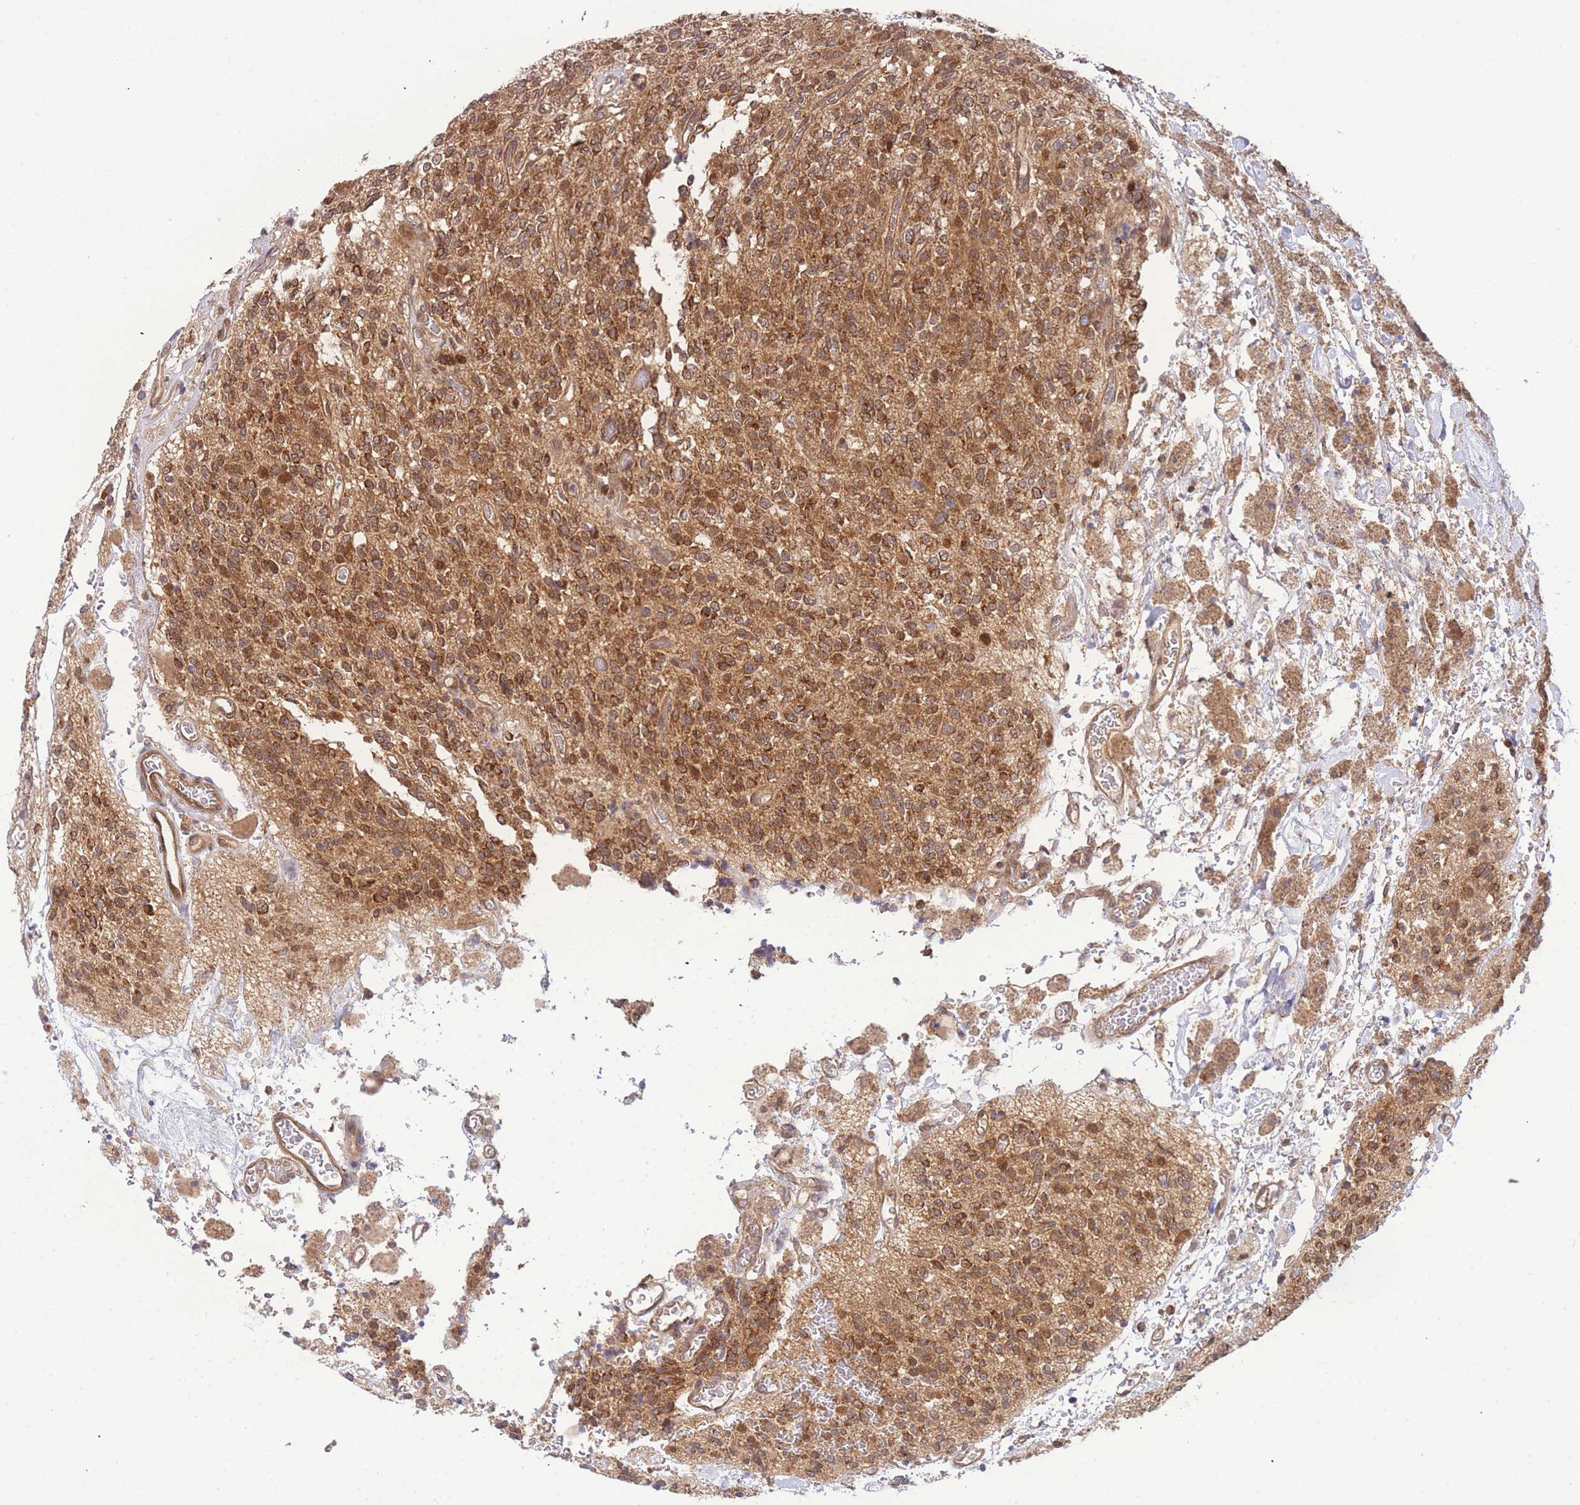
{"staining": {"intensity": "moderate", "quantity": ">75%", "location": "cytoplasmic/membranous"}, "tissue": "glioma", "cell_type": "Tumor cells", "image_type": "cancer", "snomed": [{"axis": "morphology", "description": "Glioma, malignant, High grade"}, {"axis": "topography", "description": "Brain"}], "caption": "A medium amount of moderate cytoplasmic/membranous positivity is seen in approximately >75% of tumor cells in high-grade glioma (malignant) tissue.", "gene": "KIAA1191", "patient": {"sex": "male", "age": 34}}